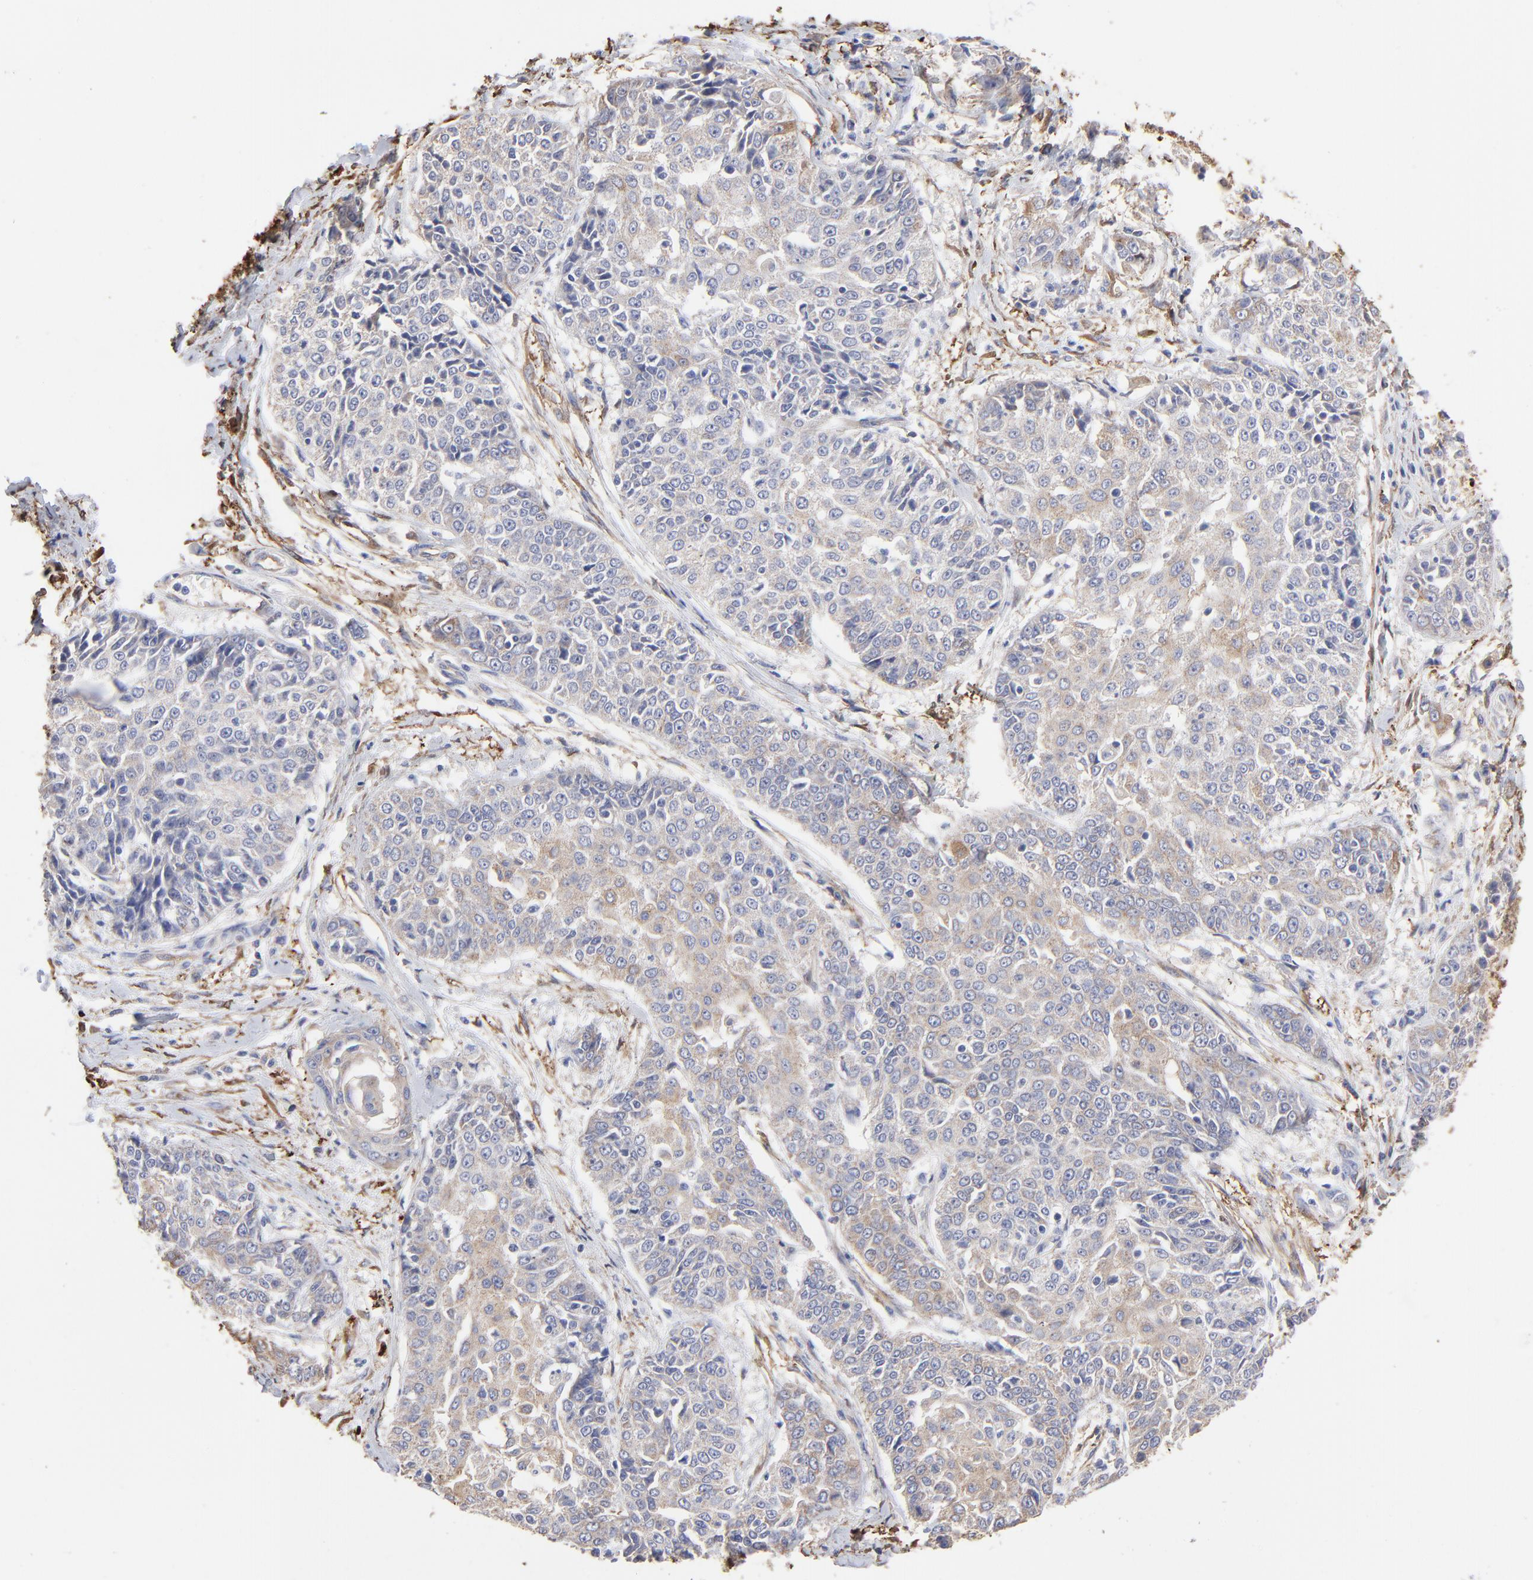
{"staining": {"intensity": "weak", "quantity": ">75%", "location": "cytoplasmic/membranous"}, "tissue": "cervical cancer", "cell_type": "Tumor cells", "image_type": "cancer", "snomed": [{"axis": "morphology", "description": "Squamous cell carcinoma, NOS"}, {"axis": "topography", "description": "Cervix"}], "caption": "The immunohistochemical stain shows weak cytoplasmic/membranous positivity in tumor cells of cervical cancer (squamous cell carcinoma) tissue.", "gene": "CILP", "patient": {"sex": "female", "age": 64}}